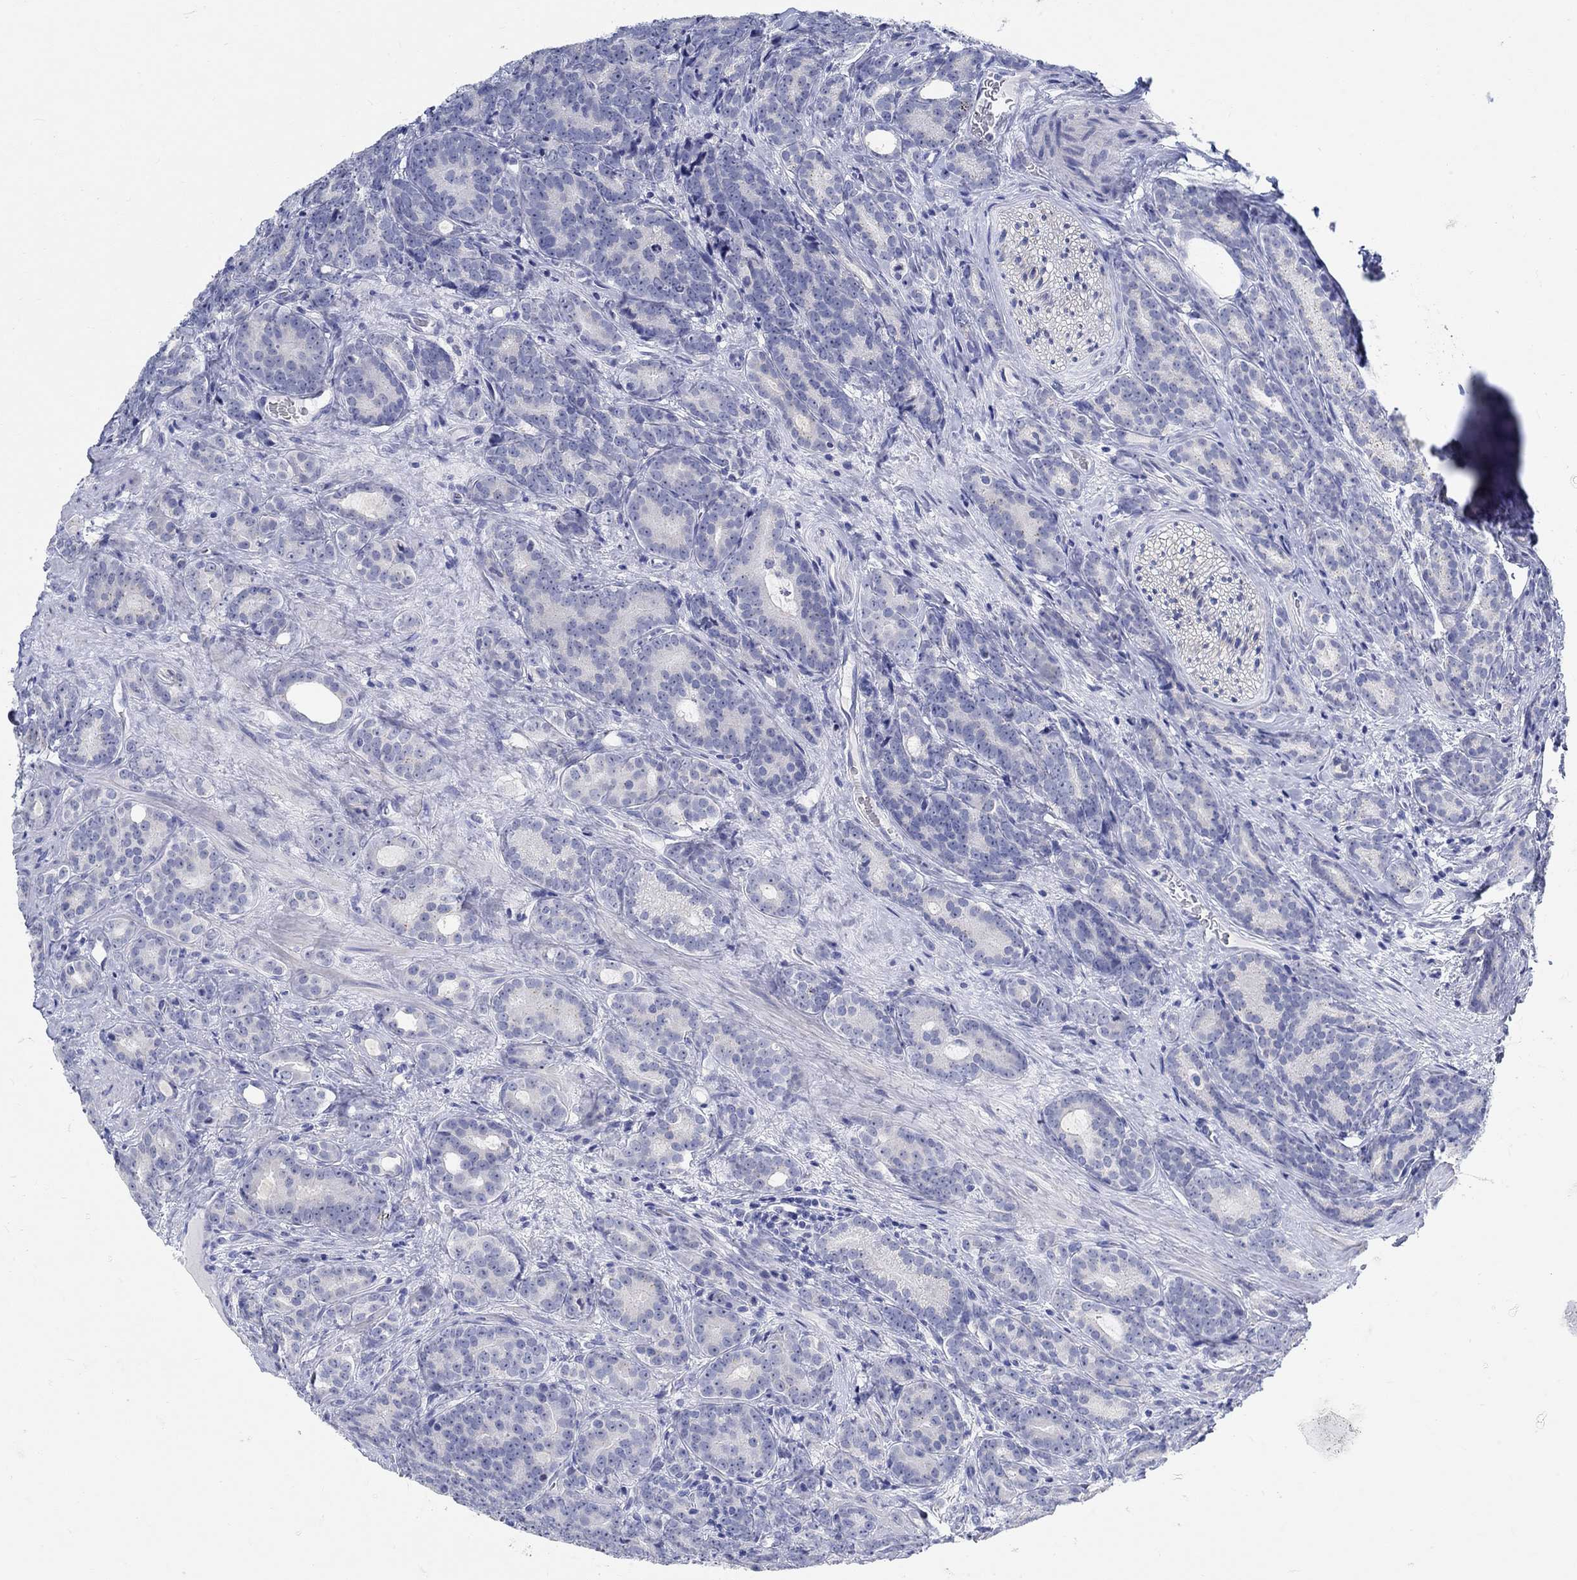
{"staining": {"intensity": "negative", "quantity": "none", "location": "none"}, "tissue": "prostate cancer", "cell_type": "Tumor cells", "image_type": "cancer", "snomed": [{"axis": "morphology", "description": "Adenocarcinoma, NOS"}, {"axis": "topography", "description": "Prostate"}], "caption": "Immunohistochemical staining of human adenocarcinoma (prostate) reveals no significant expression in tumor cells. (Brightfield microscopy of DAB IHC at high magnification).", "gene": "GRIA3", "patient": {"sex": "male", "age": 71}}